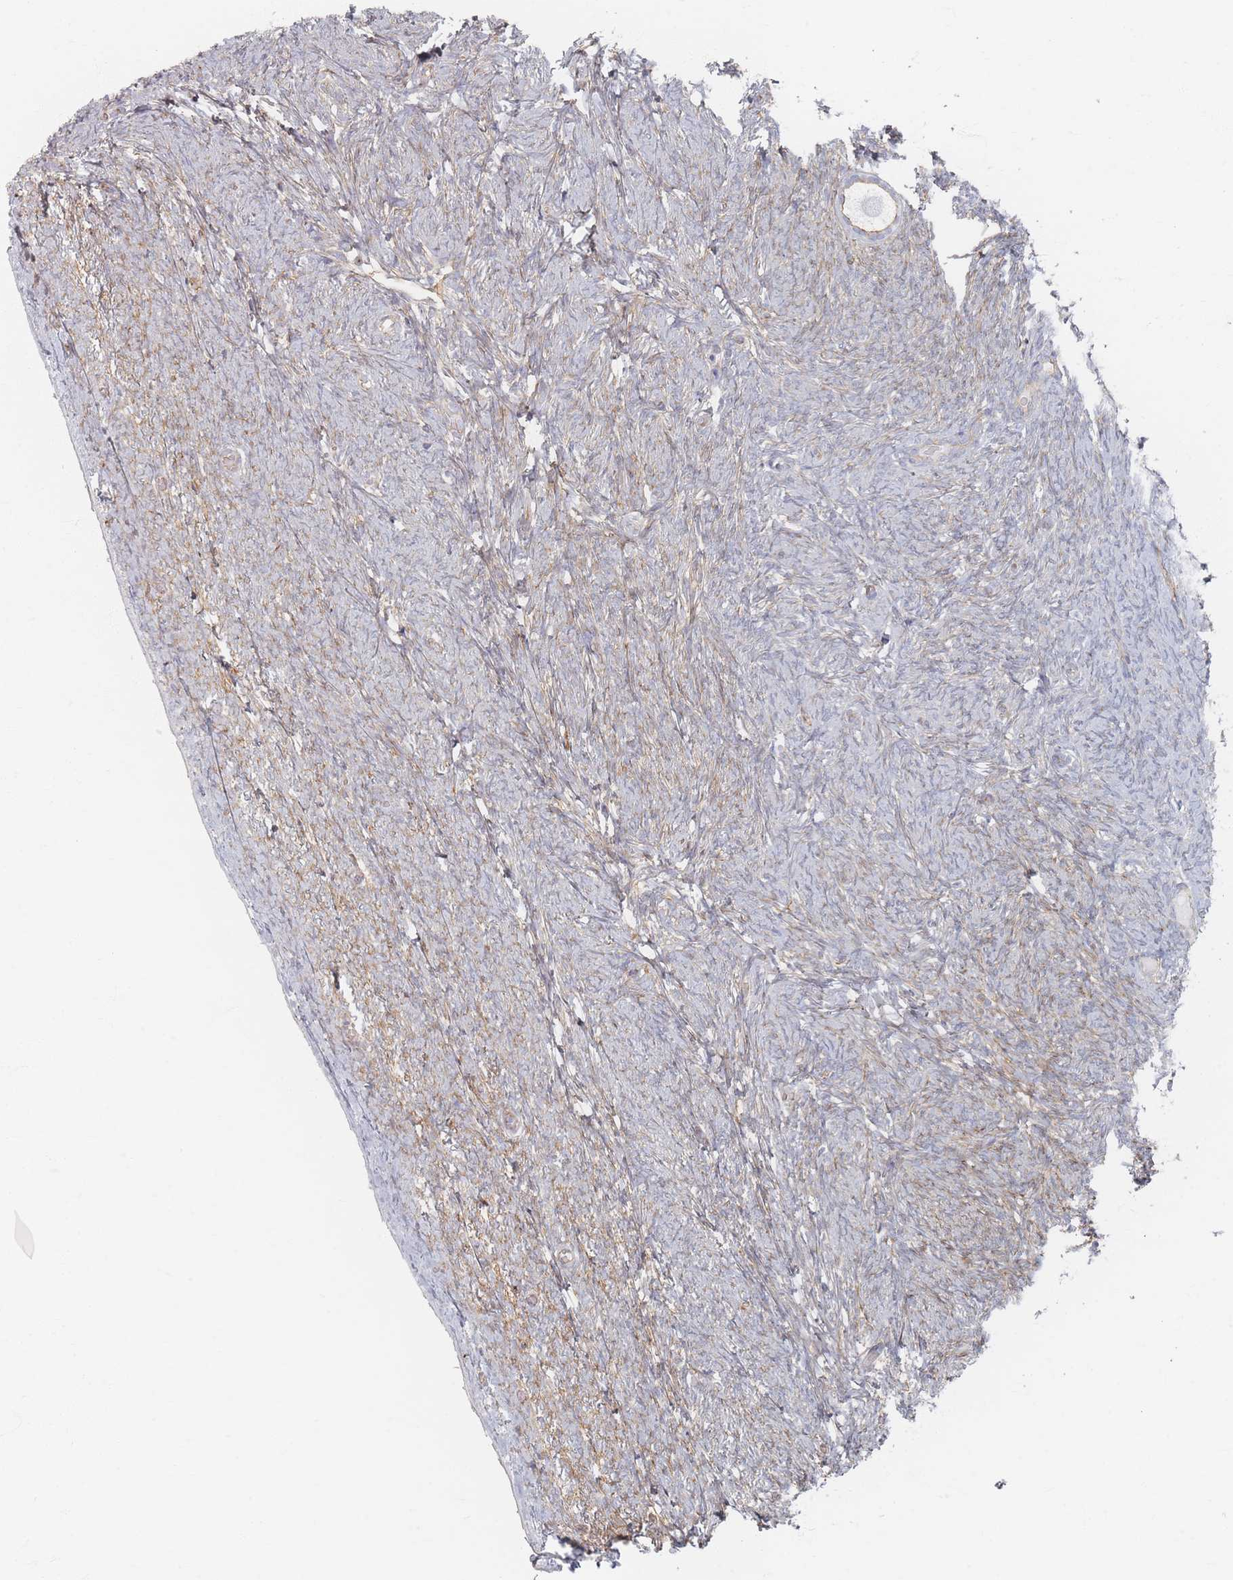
{"staining": {"intensity": "weak", "quantity": "25%-75%", "location": "cytoplasmic/membranous"}, "tissue": "ovary", "cell_type": "Follicle cells", "image_type": "normal", "snomed": [{"axis": "morphology", "description": "Normal tissue, NOS"}, {"axis": "topography", "description": "Ovary"}], "caption": "About 25%-75% of follicle cells in benign human ovary show weak cytoplasmic/membranous protein staining as visualized by brown immunohistochemical staining.", "gene": "GNB1", "patient": {"sex": "female", "age": 44}}